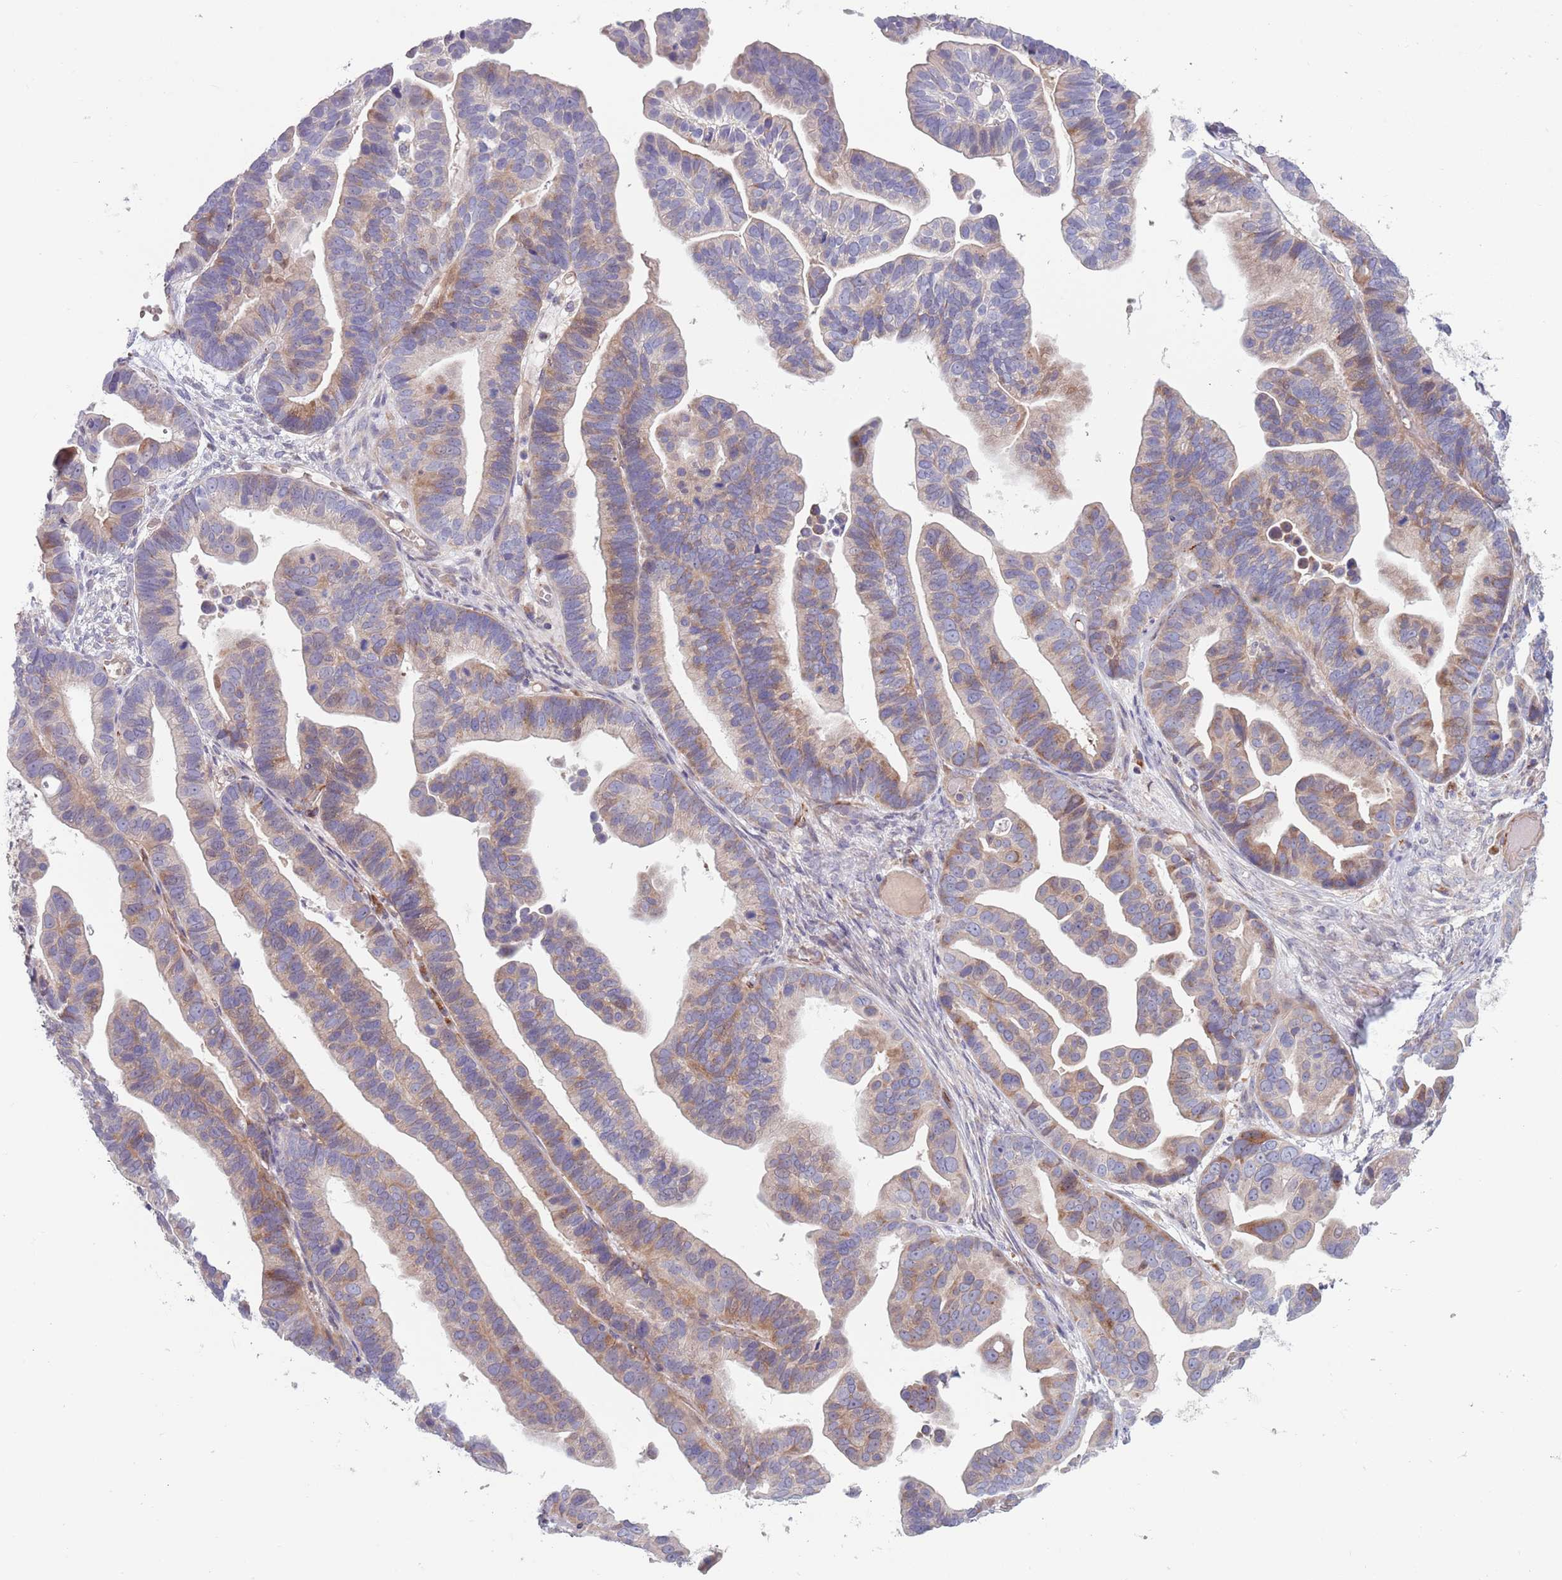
{"staining": {"intensity": "moderate", "quantity": "25%-75%", "location": "cytoplasmic/membranous"}, "tissue": "ovarian cancer", "cell_type": "Tumor cells", "image_type": "cancer", "snomed": [{"axis": "morphology", "description": "Cystadenocarcinoma, serous, NOS"}, {"axis": "topography", "description": "Ovary"}], "caption": "This is a micrograph of immunohistochemistry staining of ovarian cancer, which shows moderate positivity in the cytoplasmic/membranous of tumor cells.", "gene": "TYW1", "patient": {"sex": "female", "age": 56}}